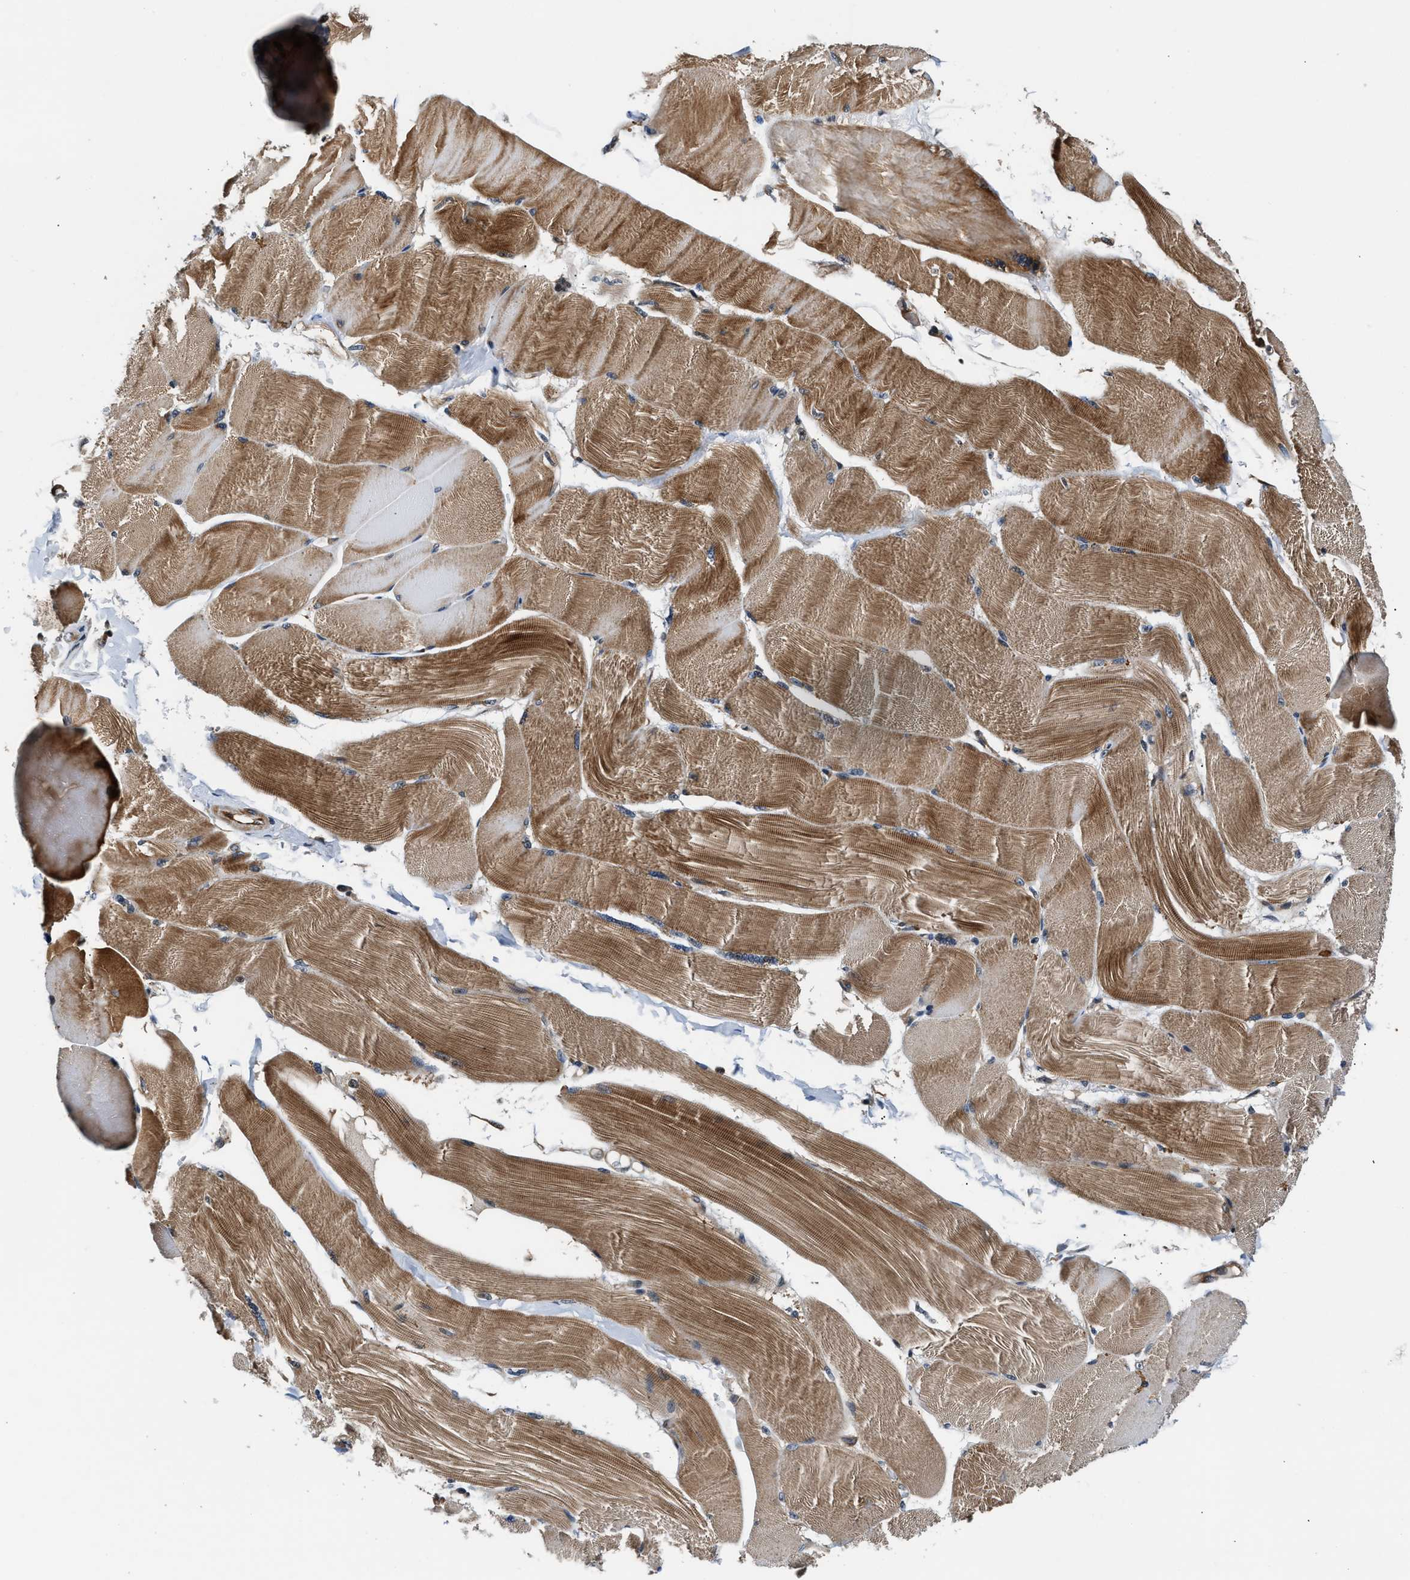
{"staining": {"intensity": "moderate", "quantity": ">75%", "location": "cytoplasmic/membranous"}, "tissue": "skeletal muscle", "cell_type": "Myocytes", "image_type": "normal", "snomed": [{"axis": "morphology", "description": "Normal tissue, NOS"}, {"axis": "topography", "description": "Skin"}, {"axis": "topography", "description": "Skeletal muscle"}], "caption": "Benign skeletal muscle exhibits moderate cytoplasmic/membranous staining in about >75% of myocytes The staining was performed using DAB to visualize the protein expression in brown, while the nuclei were stained in blue with hematoxylin (Magnification: 20x)..", "gene": "TUT7", "patient": {"sex": "male", "age": 83}}